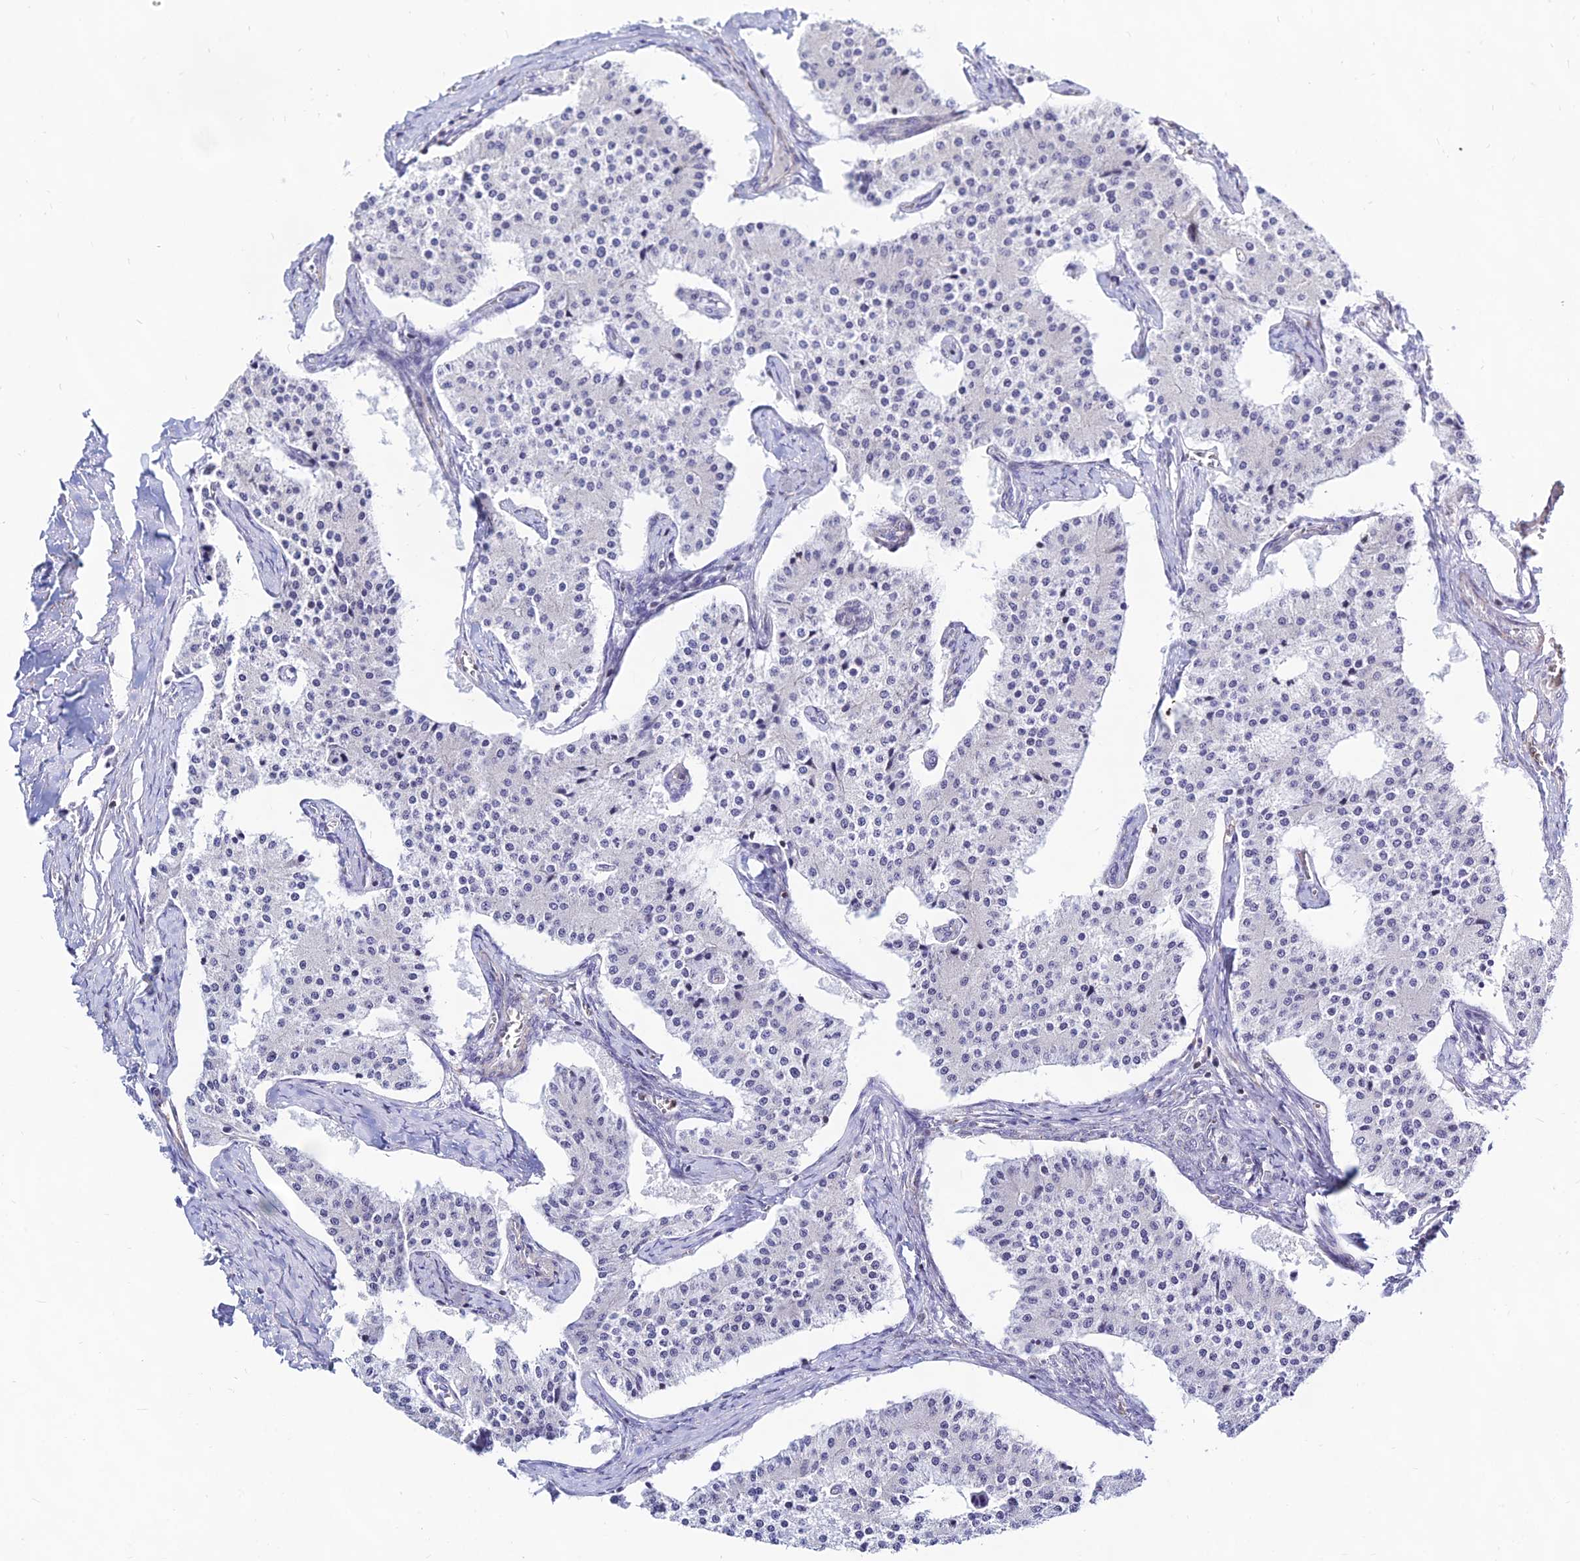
{"staining": {"intensity": "negative", "quantity": "none", "location": "none"}, "tissue": "carcinoid", "cell_type": "Tumor cells", "image_type": "cancer", "snomed": [{"axis": "morphology", "description": "Carcinoid, malignant, NOS"}, {"axis": "topography", "description": "Colon"}], "caption": "A high-resolution micrograph shows immunohistochemistry staining of carcinoid, which exhibits no significant positivity in tumor cells.", "gene": "KRR1", "patient": {"sex": "female", "age": 52}}